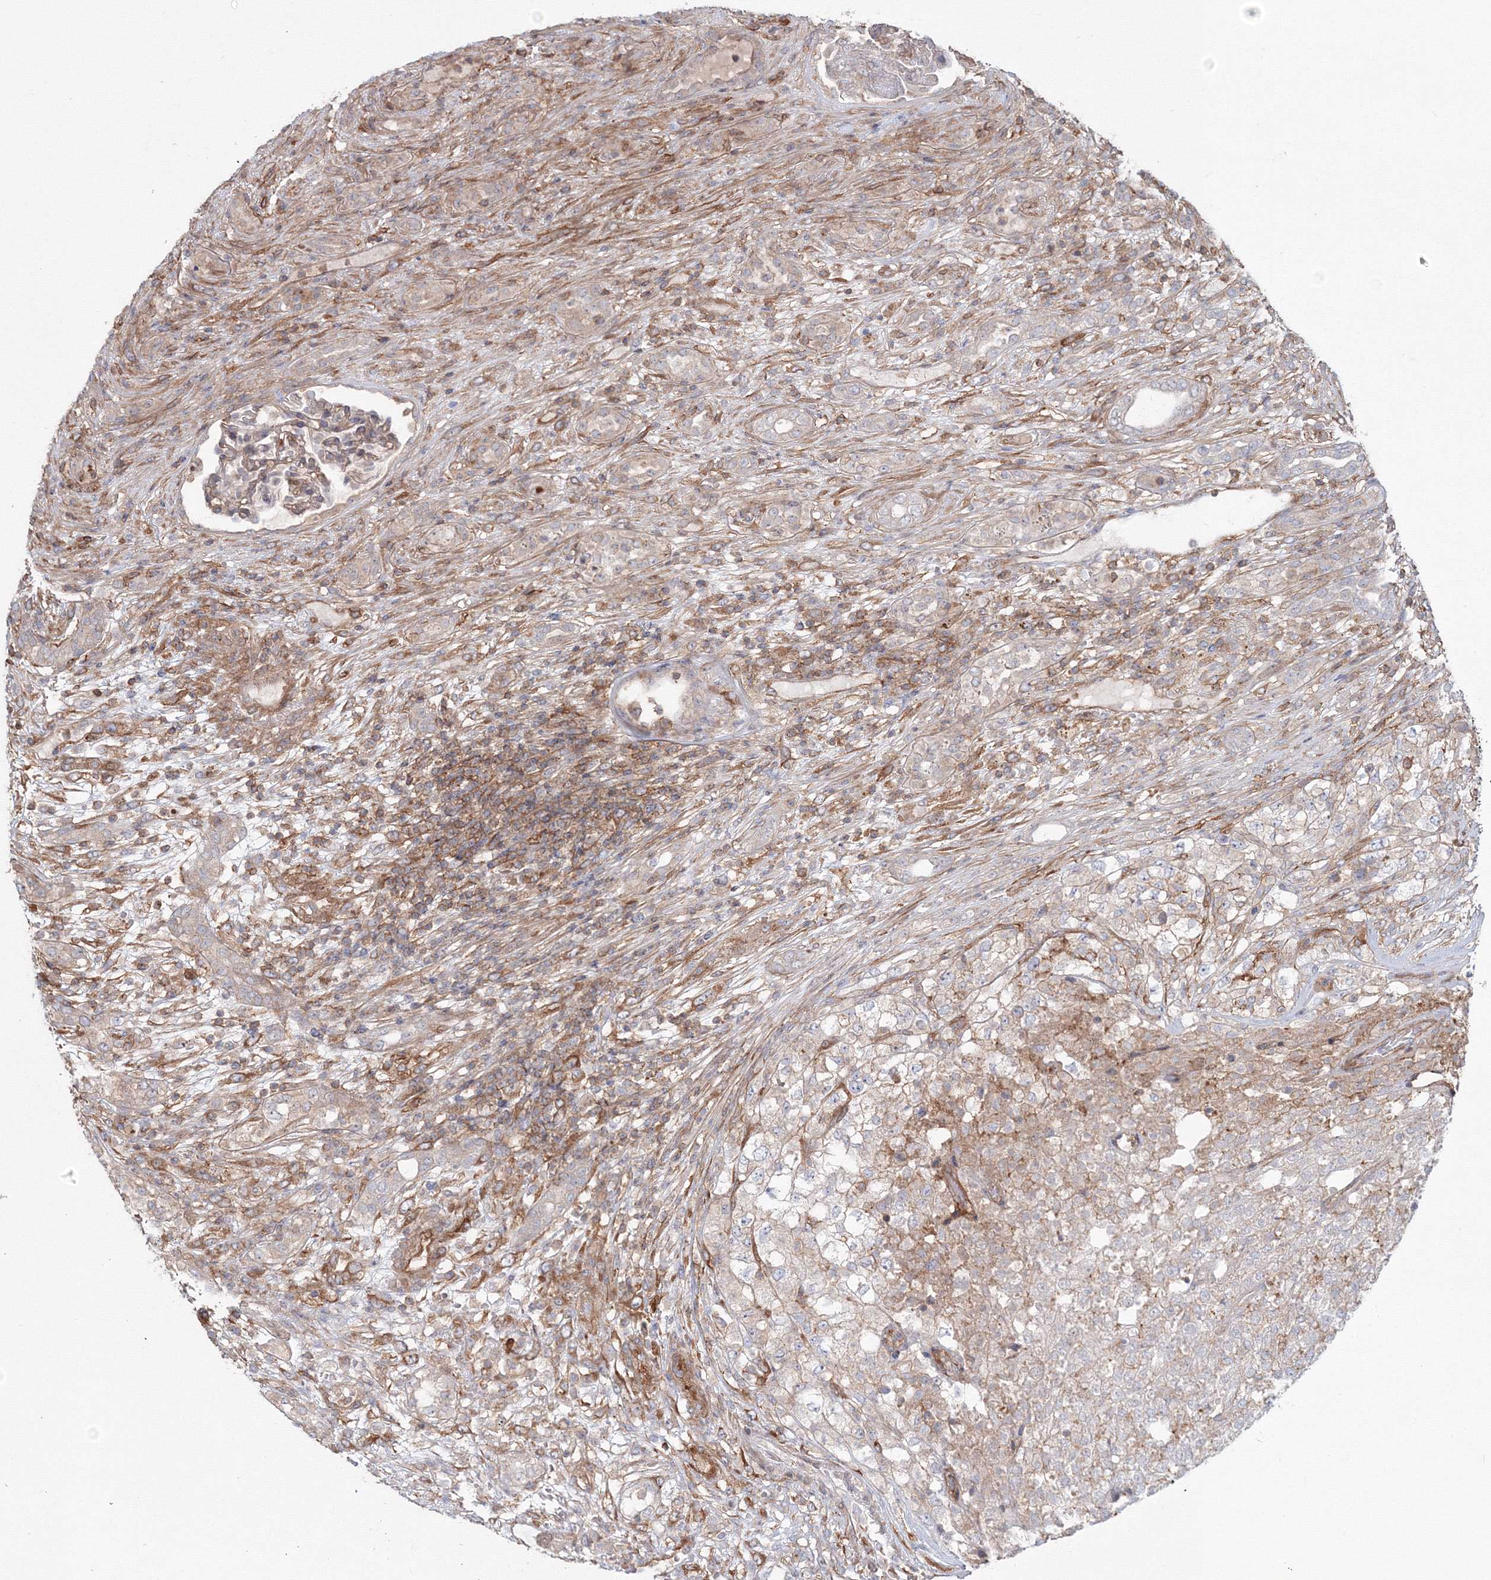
{"staining": {"intensity": "negative", "quantity": "none", "location": "none"}, "tissue": "renal cancer", "cell_type": "Tumor cells", "image_type": "cancer", "snomed": [{"axis": "morphology", "description": "Adenocarcinoma, NOS"}, {"axis": "topography", "description": "Kidney"}], "caption": "A histopathology image of human renal cancer (adenocarcinoma) is negative for staining in tumor cells. (Stains: DAB (3,3'-diaminobenzidine) IHC with hematoxylin counter stain, Microscopy: brightfield microscopy at high magnification).", "gene": "SH3PXD2A", "patient": {"sex": "female", "age": 54}}